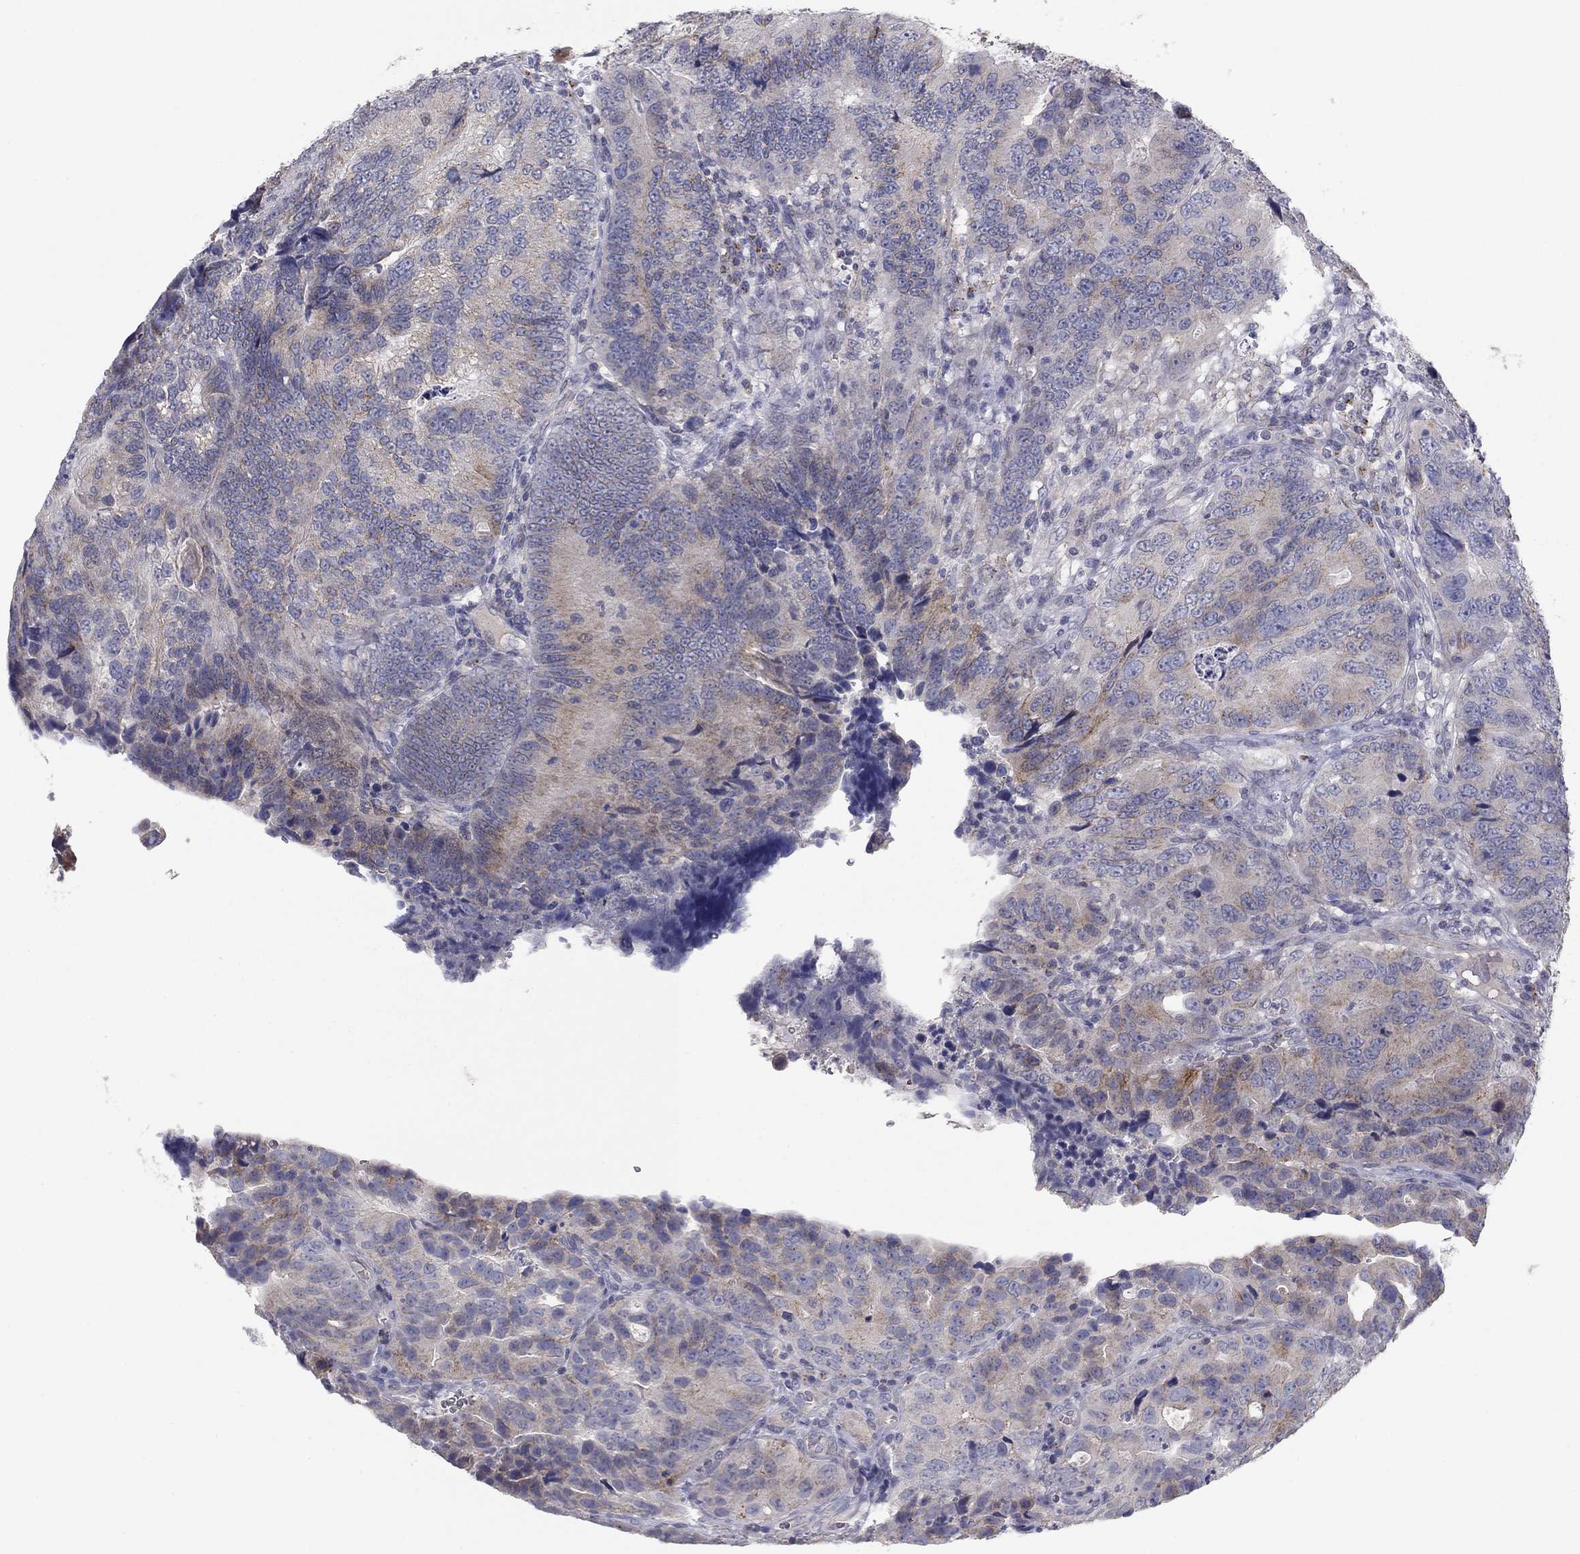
{"staining": {"intensity": "weak", "quantity": "<25%", "location": "cytoplasmic/membranous"}, "tissue": "colorectal cancer", "cell_type": "Tumor cells", "image_type": "cancer", "snomed": [{"axis": "morphology", "description": "Adenocarcinoma, NOS"}, {"axis": "topography", "description": "Colon"}], "caption": "DAB immunohistochemical staining of human adenocarcinoma (colorectal) displays no significant staining in tumor cells.", "gene": "SEPTIN3", "patient": {"sex": "female", "age": 72}}